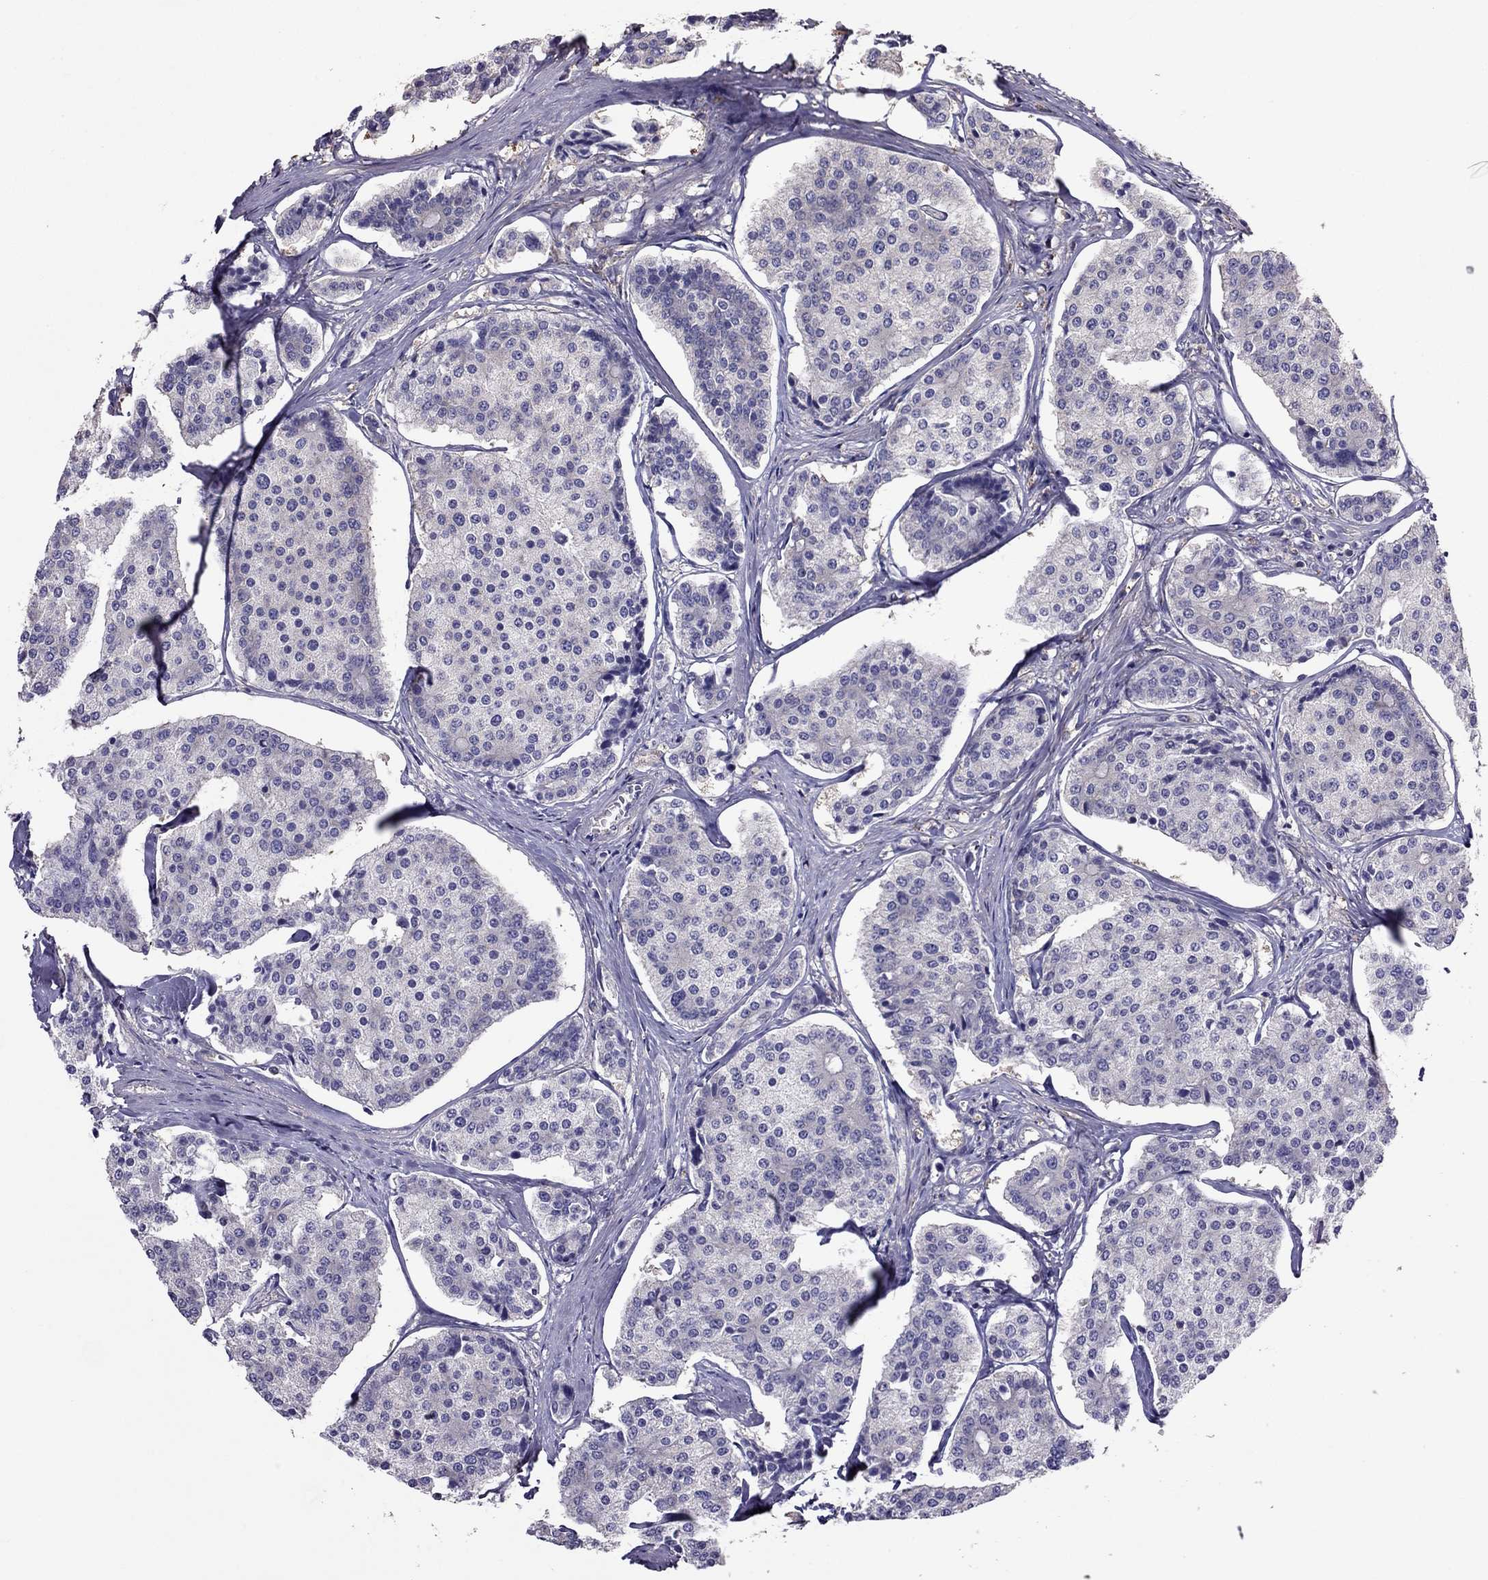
{"staining": {"intensity": "negative", "quantity": "none", "location": "none"}, "tissue": "carcinoid", "cell_type": "Tumor cells", "image_type": "cancer", "snomed": [{"axis": "morphology", "description": "Carcinoid, malignant, NOS"}, {"axis": "topography", "description": "Small intestine"}], "caption": "Carcinoid (malignant) was stained to show a protein in brown. There is no significant expression in tumor cells. (DAB immunohistochemistry (IHC) visualized using brightfield microscopy, high magnification).", "gene": "TEX22", "patient": {"sex": "female", "age": 65}}